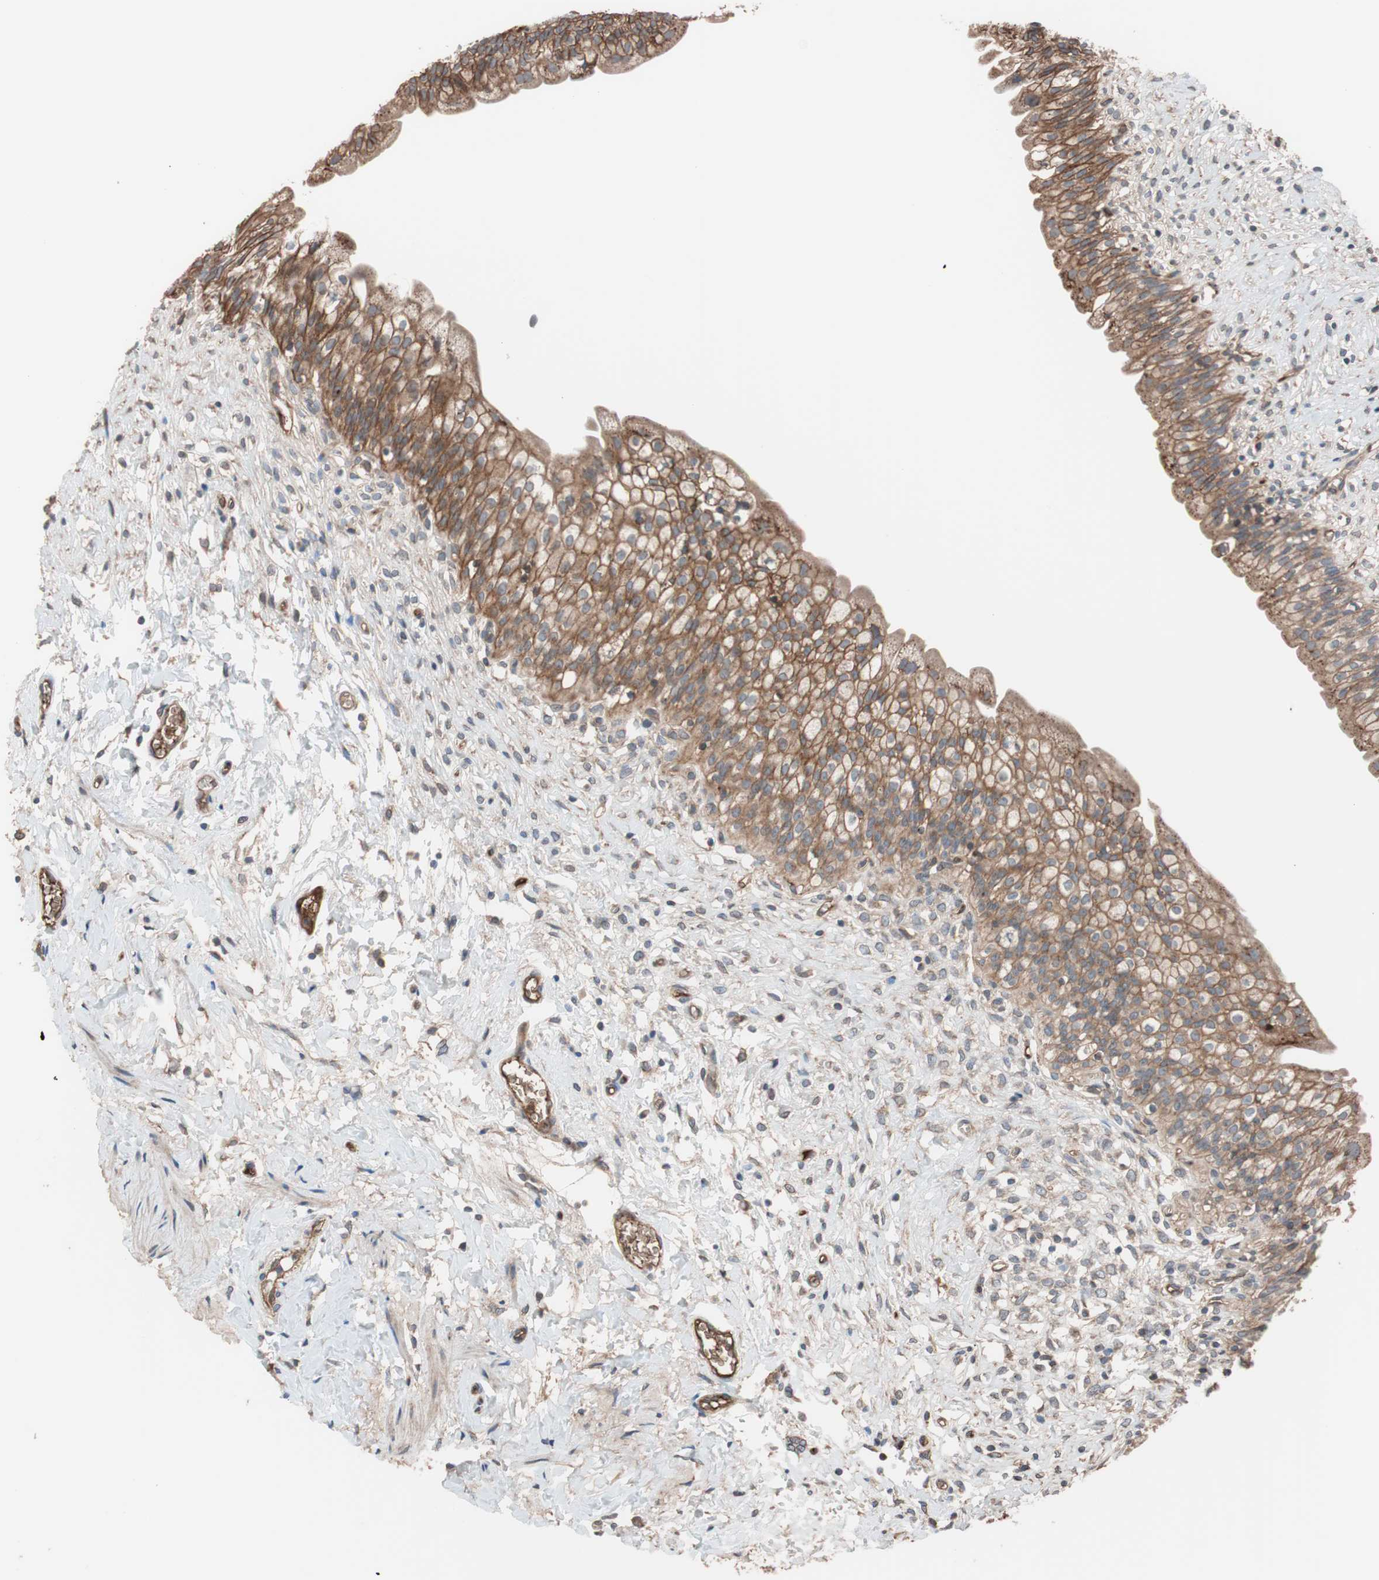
{"staining": {"intensity": "moderate", "quantity": ">75%", "location": "cytoplasmic/membranous"}, "tissue": "urinary bladder", "cell_type": "Urothelial cells", "image_type": "normal", "snomed": [{"axis": "morphology", "description": "Normal tissue, NOS"}, {"axis": "morphology", "description": "Inflammation, NOS"}, {"axis": "topography", "description": "Urinary bladder"}], "caption": "High-magnification brightfield microscopy of unremarkable urinary bladder stained with DAB (brown) and counterstained with hematoxylin (blue). urothelial cells exhibit moderate cytoplasmic/membranous positivity is present in about>75% of cells. (Stains: DAB (3,3'-diaminobenzidine) in brown, nuclei in blue, Microscopy: brightfield microscopy at high magnification).", "gene": "SDC4", "patient": {"sex": "female", "age": 80}}